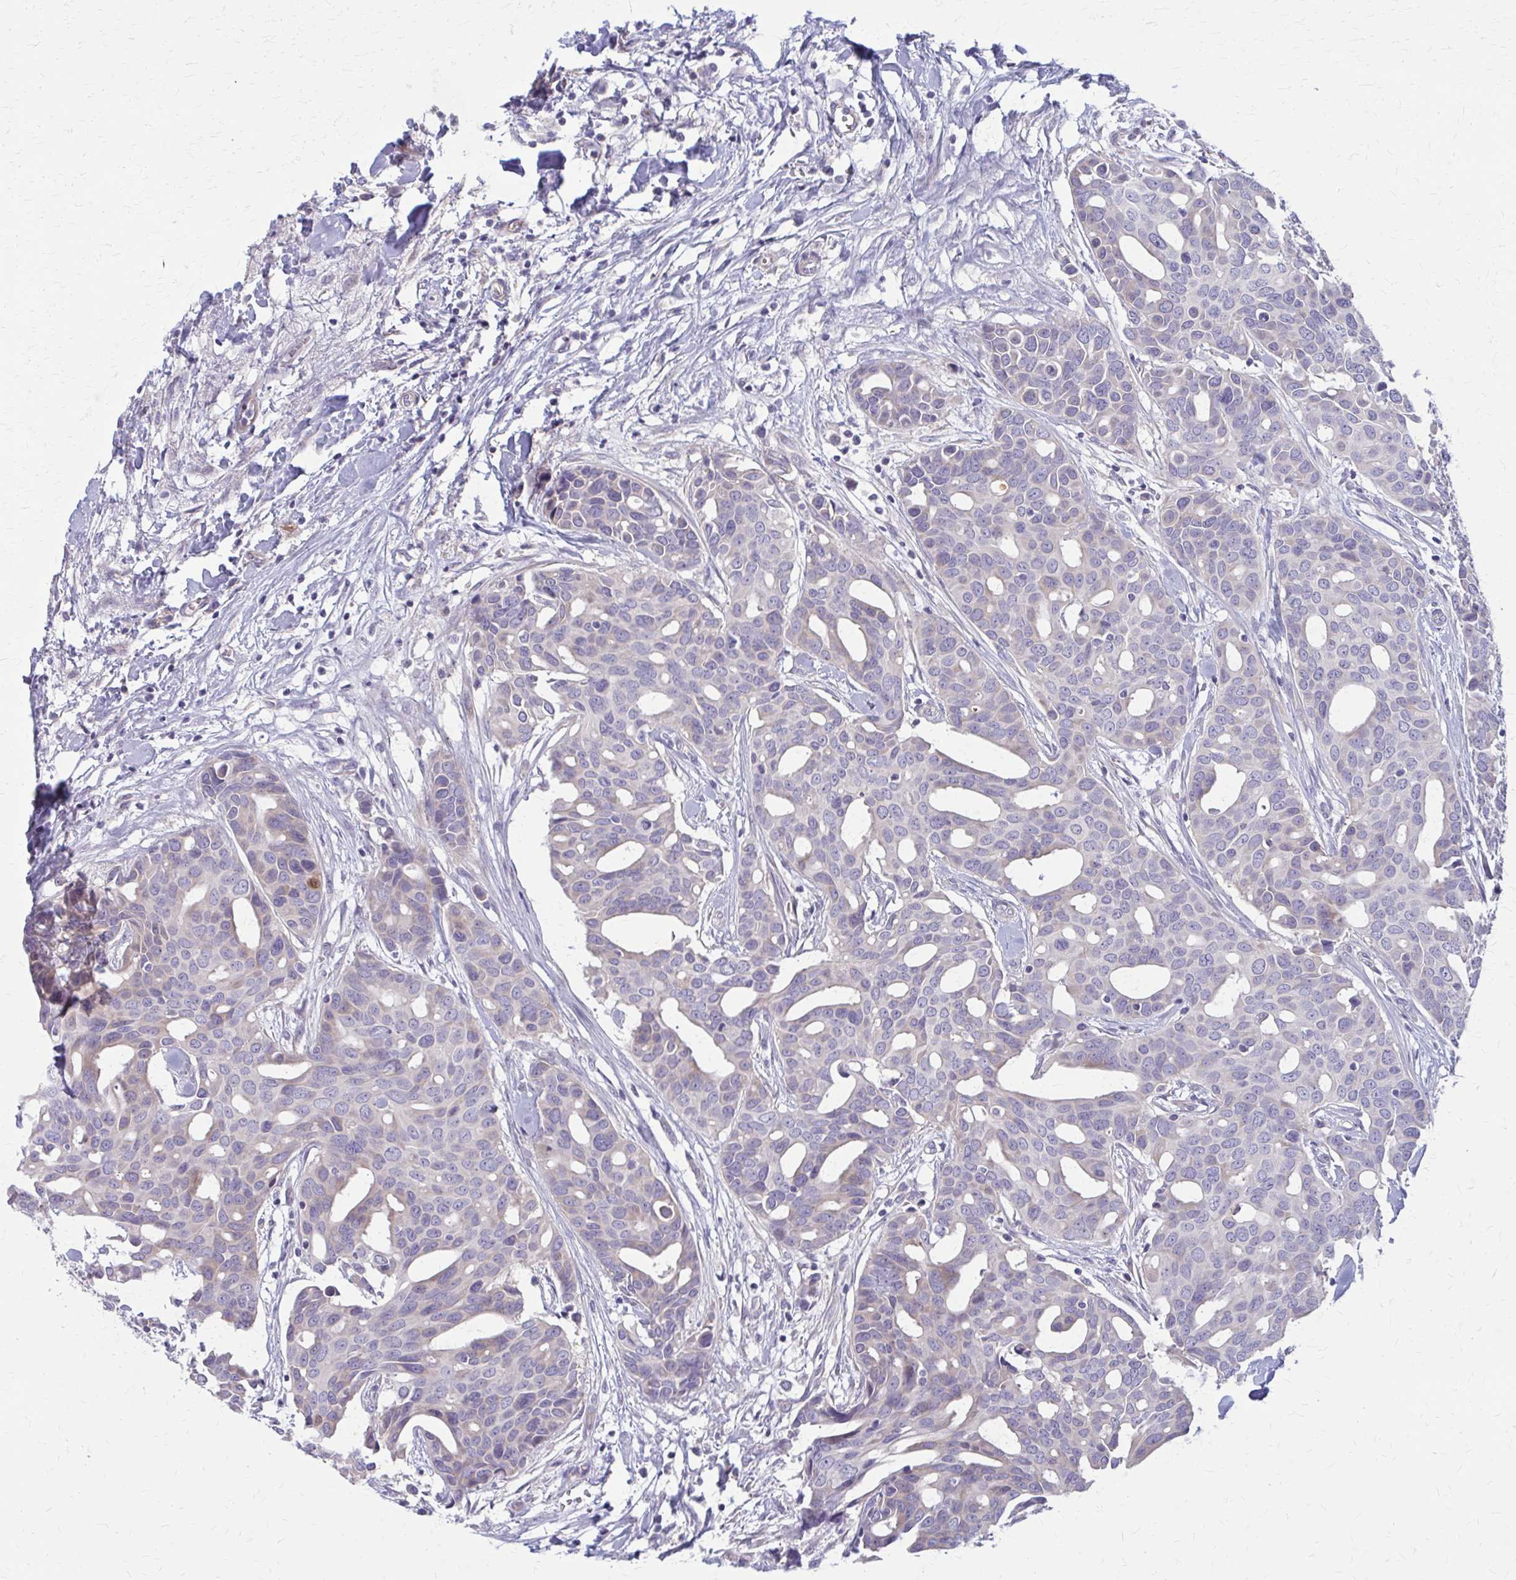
{"staining": {"intensity": "negative", "quantity": "none", "location": "none"}, "tissue": "breast cancer", "cell_type": "Tumor cells", "image_type": "cancer", "snomed": [{"axis": "morphology", "description": "Duct carcinoma"}, {"axis": "topography", "description": "Breast"}], "caption": "Tumor cells show no significant protein positivity in breast cancer (infiltrating ductal carcinoma).", "gene": "GLYATL2", "patient": {"sex": "female", "age": 54}}